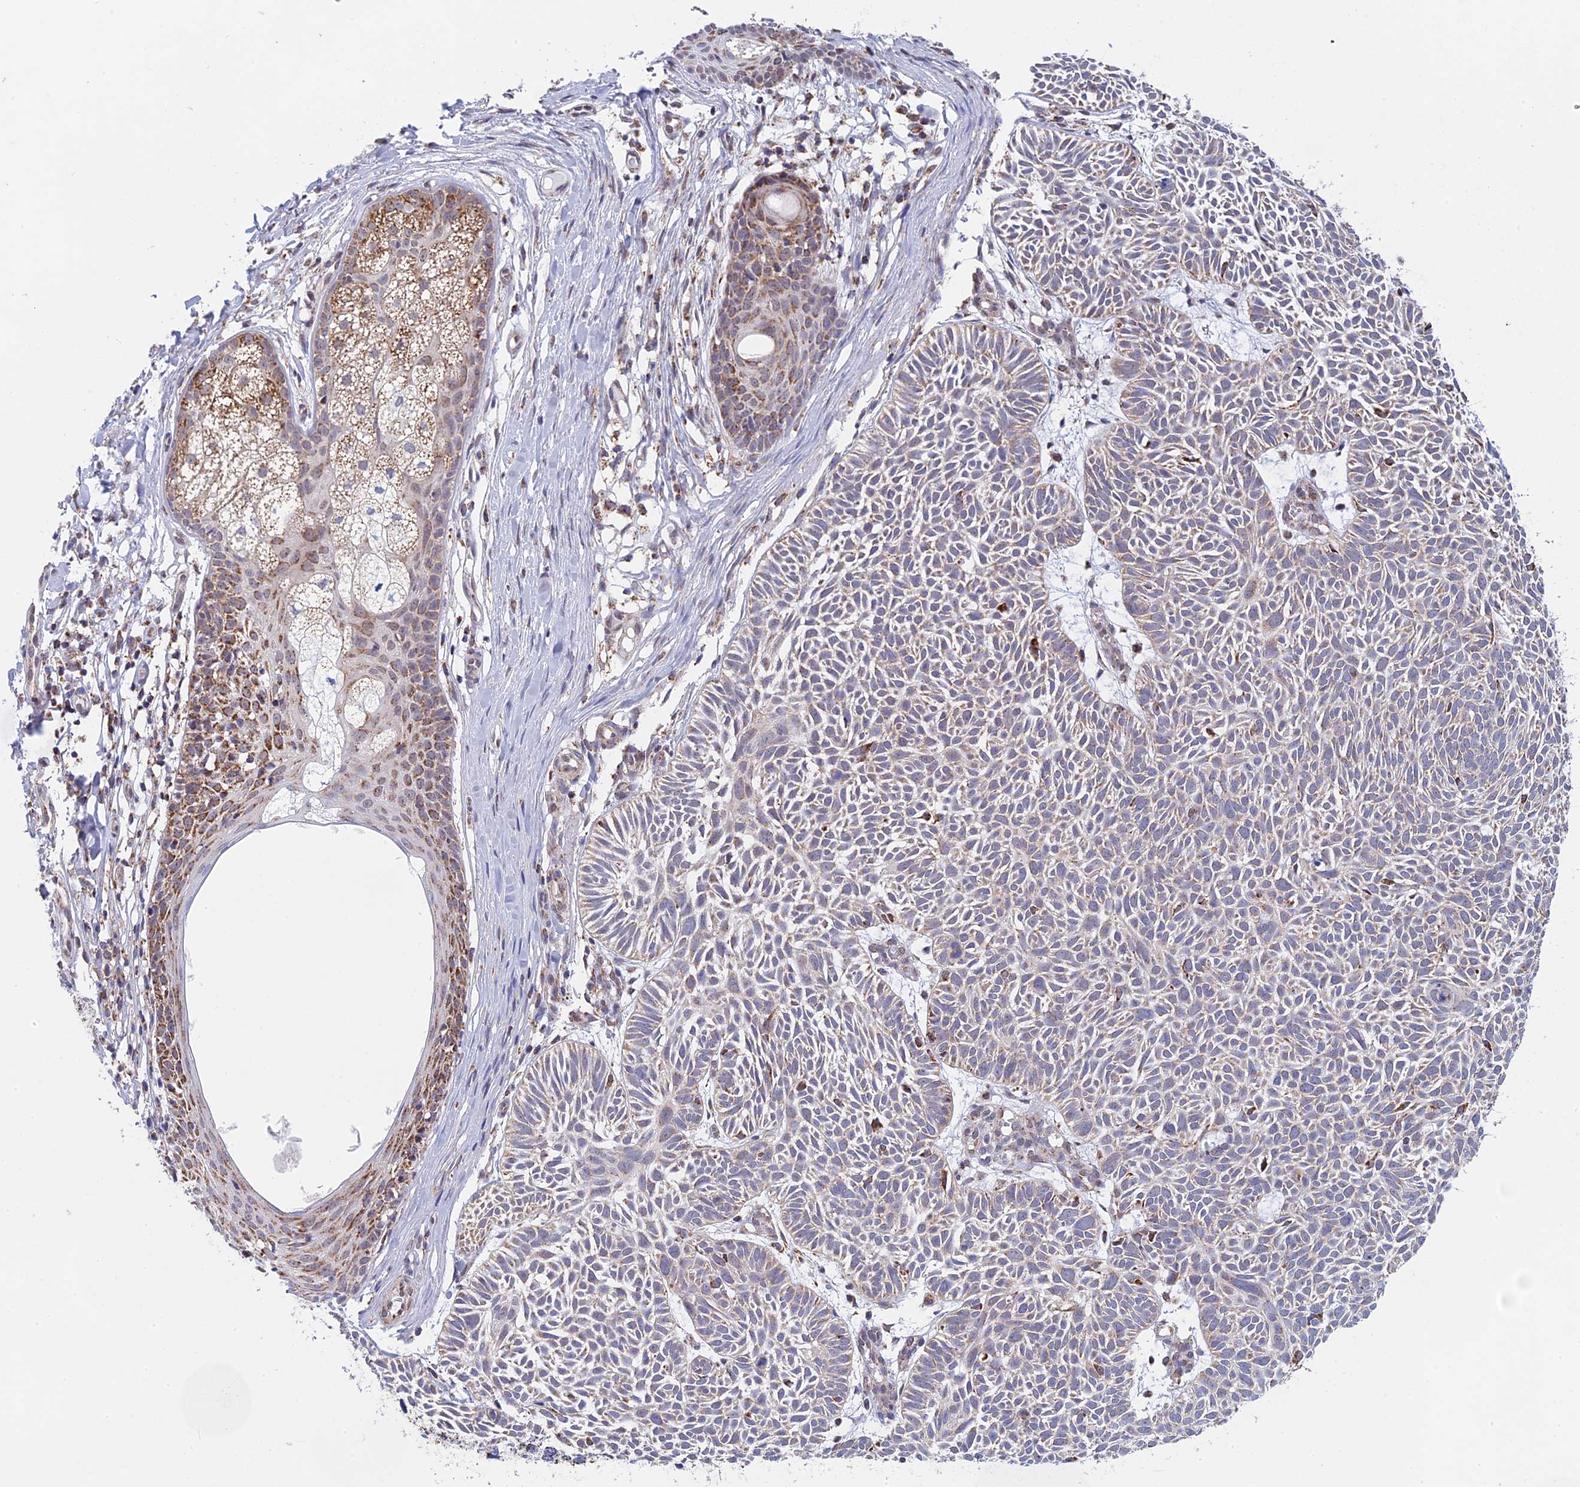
{"staining": {"intensity": "moderate", "quantity": "<25%", "location": "cytoplasmic/membranous"}, "tissue": "skin cancer", "cell_type": "Tumor cells", "image_type": "cancer", "snomed": [{"axis": "morphology", "description": "Basal cell carcinoma"}, {"axis": "topography", "description": "Skin"}], "caption": "Brown immunohistochemical staining in basal cell carcinoma (skin) shows moderate cytoplasmic/membranous staining in about <25% of tumor cells.", "gene": "CDC16", "patient": {"sex": "male", "age": 69}}